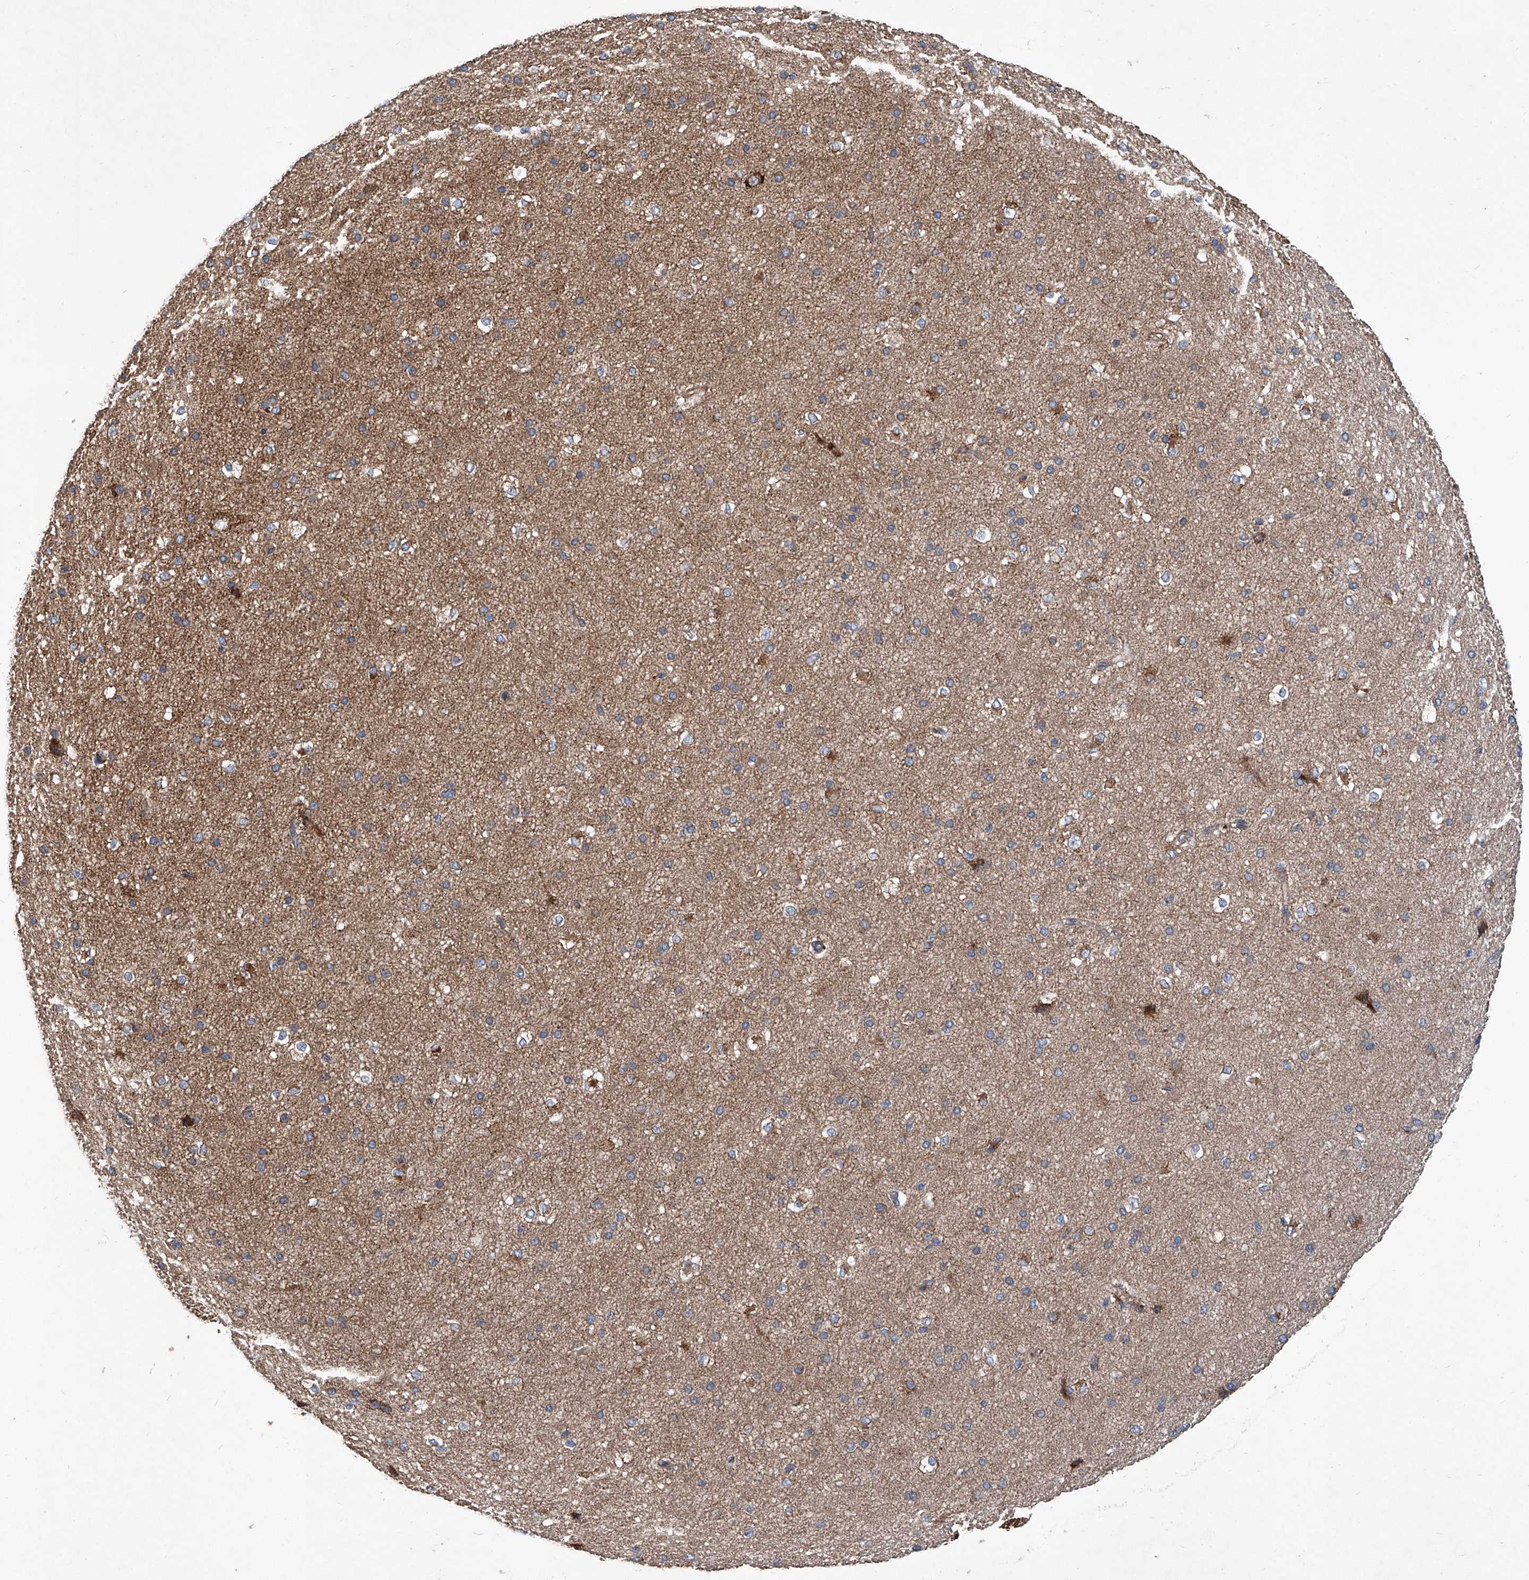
{"staining": {"intensity": "moderate", "quantity": ">75%", "location": "cytoplasmic/membranous"}, "tissue": "cerebral cortex", "cell_type": "Endothelial cells", "image_type": "normal", "snomed": [{"axis": "morphology", "description": "Normal tissue, NOS"}, {"axis": "morphology", "description": "Developmental malformation"}, {"axis": "topography", "description": "Cerebral cortex"}], "caption": "Immunohistochemistry (IHC) (DAB (3,3'-diaminobenzidine)) staining of benign human cerebral cortex exhibits moderate cytoplasmic/membranous protein staining in about >75% of endothelial cells.", "gene": "ASCC3", "patient": {"sex": "female", "age": 30}}